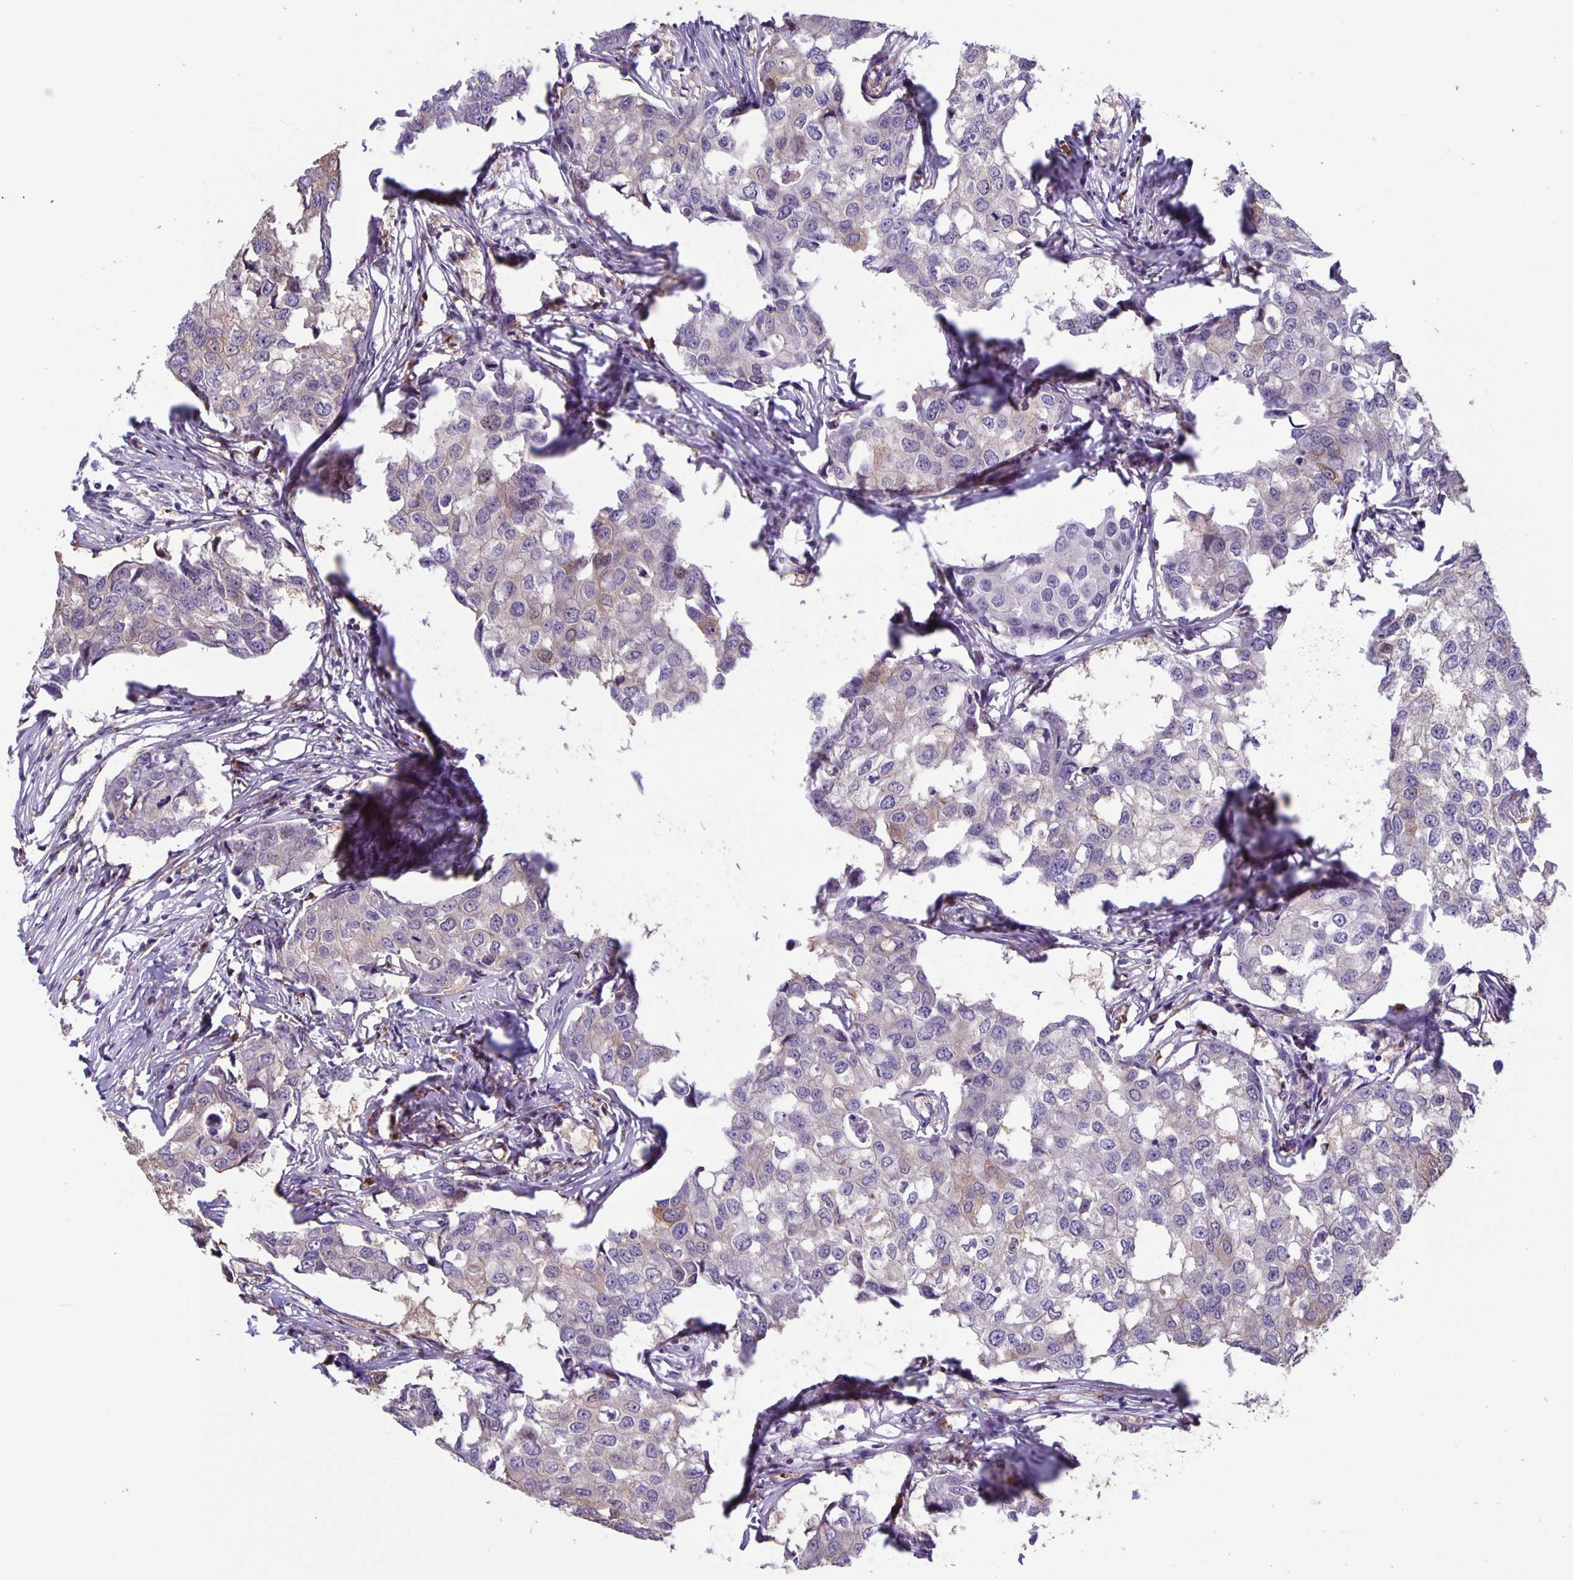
{"staining": {"intensity": "negative", "quantity": "none", "location": "none"}, "tissue": "breast cancer", "cell_type": "Tumor cells", "image_type": "cancer", "snomed": [{"axis": "morphology", "description": "Duct carcinoma"}, {"axis": "topography", "description": "Breast"}], "caption": "Immunohistochemistry of breast cancer (intraductal carcinoma) exhibits no staining in tumor cells. Brightfield microscopy of immunohistochemistry stained with DAB (brown) and hematoxylin (blue), captured at high magnification.", "gene": "MAPK12", "patient": {"sex": "female", "age": 27}}